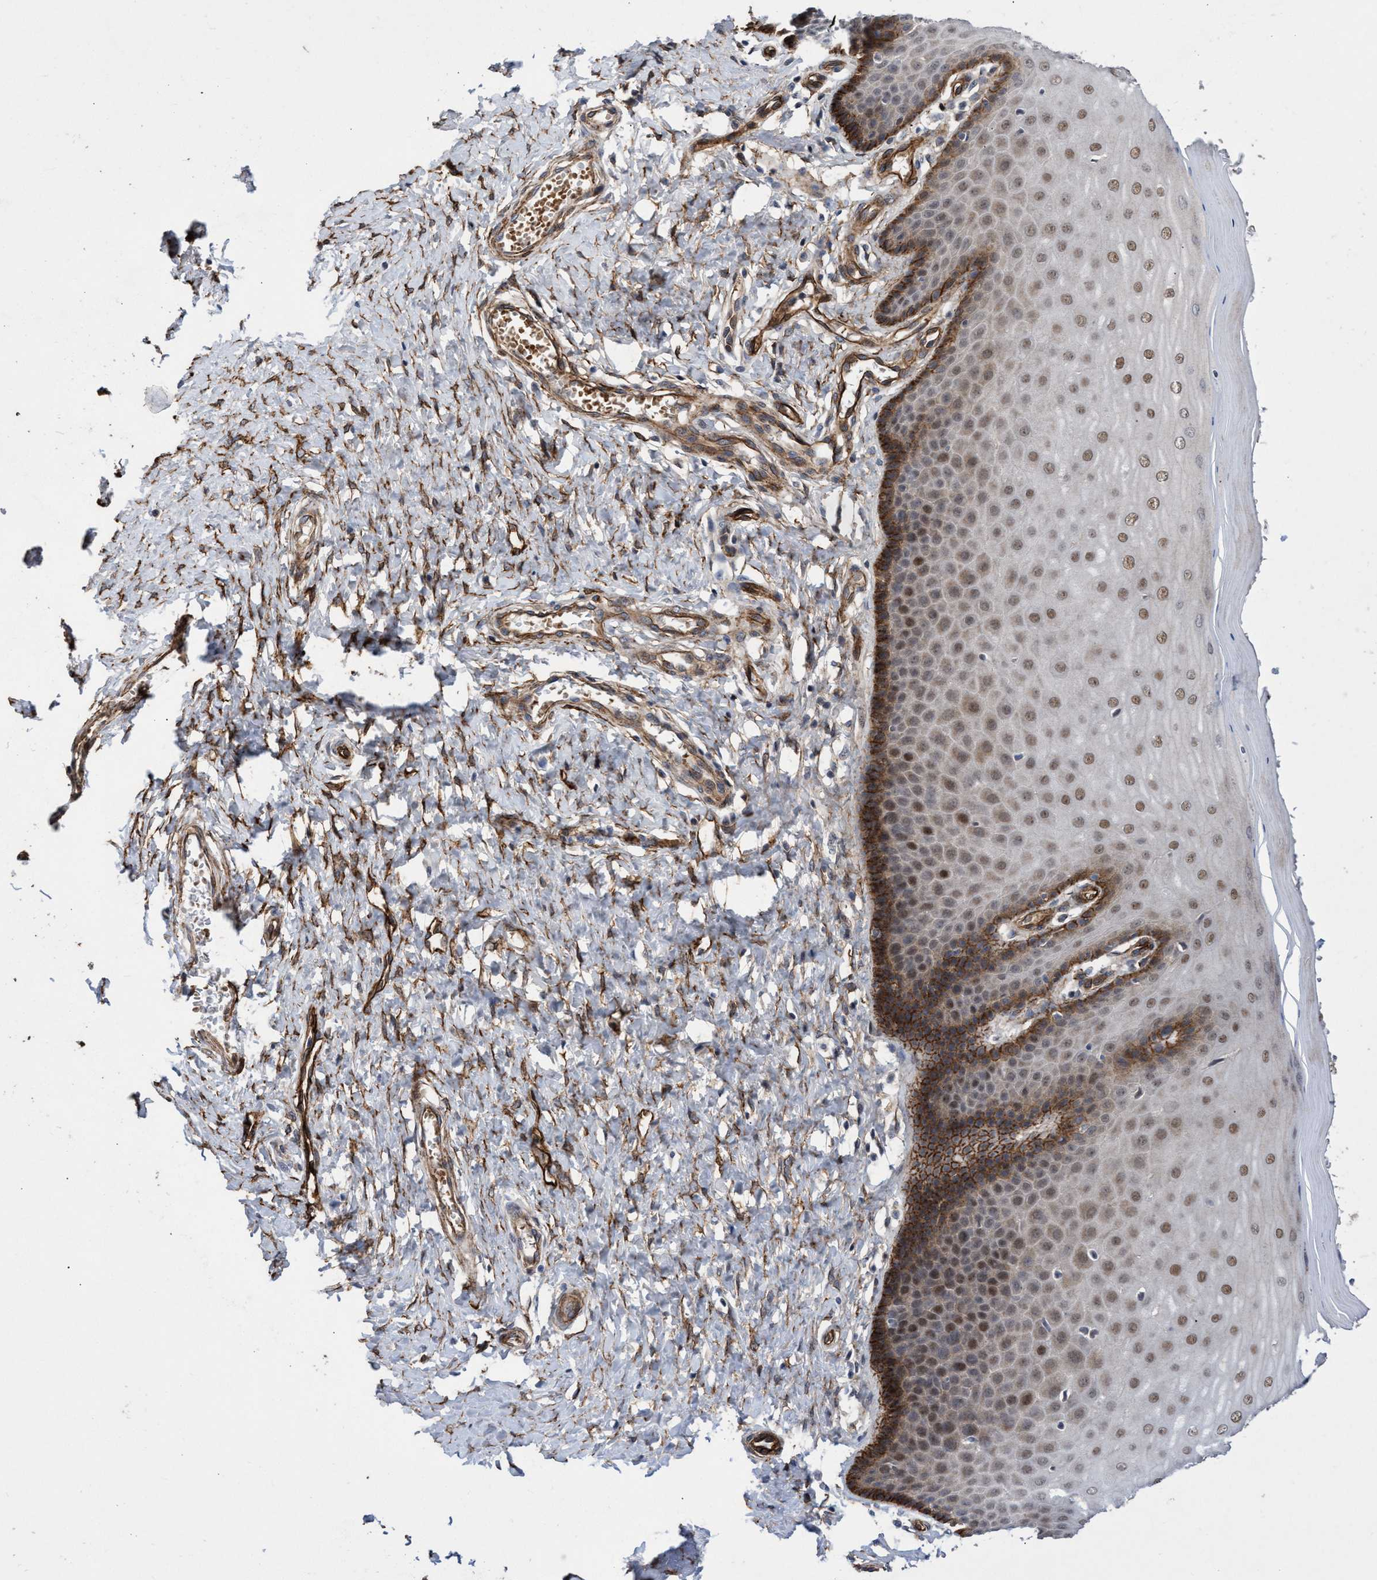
{"staining": {"intensity": "weak", "quantity": "<25%", "location": "cytoplasmic/membranous"}, "tissue": "cervix", "cell_type": "Glandular cells", "image_type": "normal", "snomed": [{"axis": "morphology", "description": "Normal tissue, NOS"}, {"axis": "topography", "description": "Cervix"}], "caption": "DAB (3,3'-diaminobenzidine) immunohistochemical staining of normal human cervix shows no significant expression in glandular cells.", "gene": "ZNF750", "patient": {"sex": "female", "age": 55}}